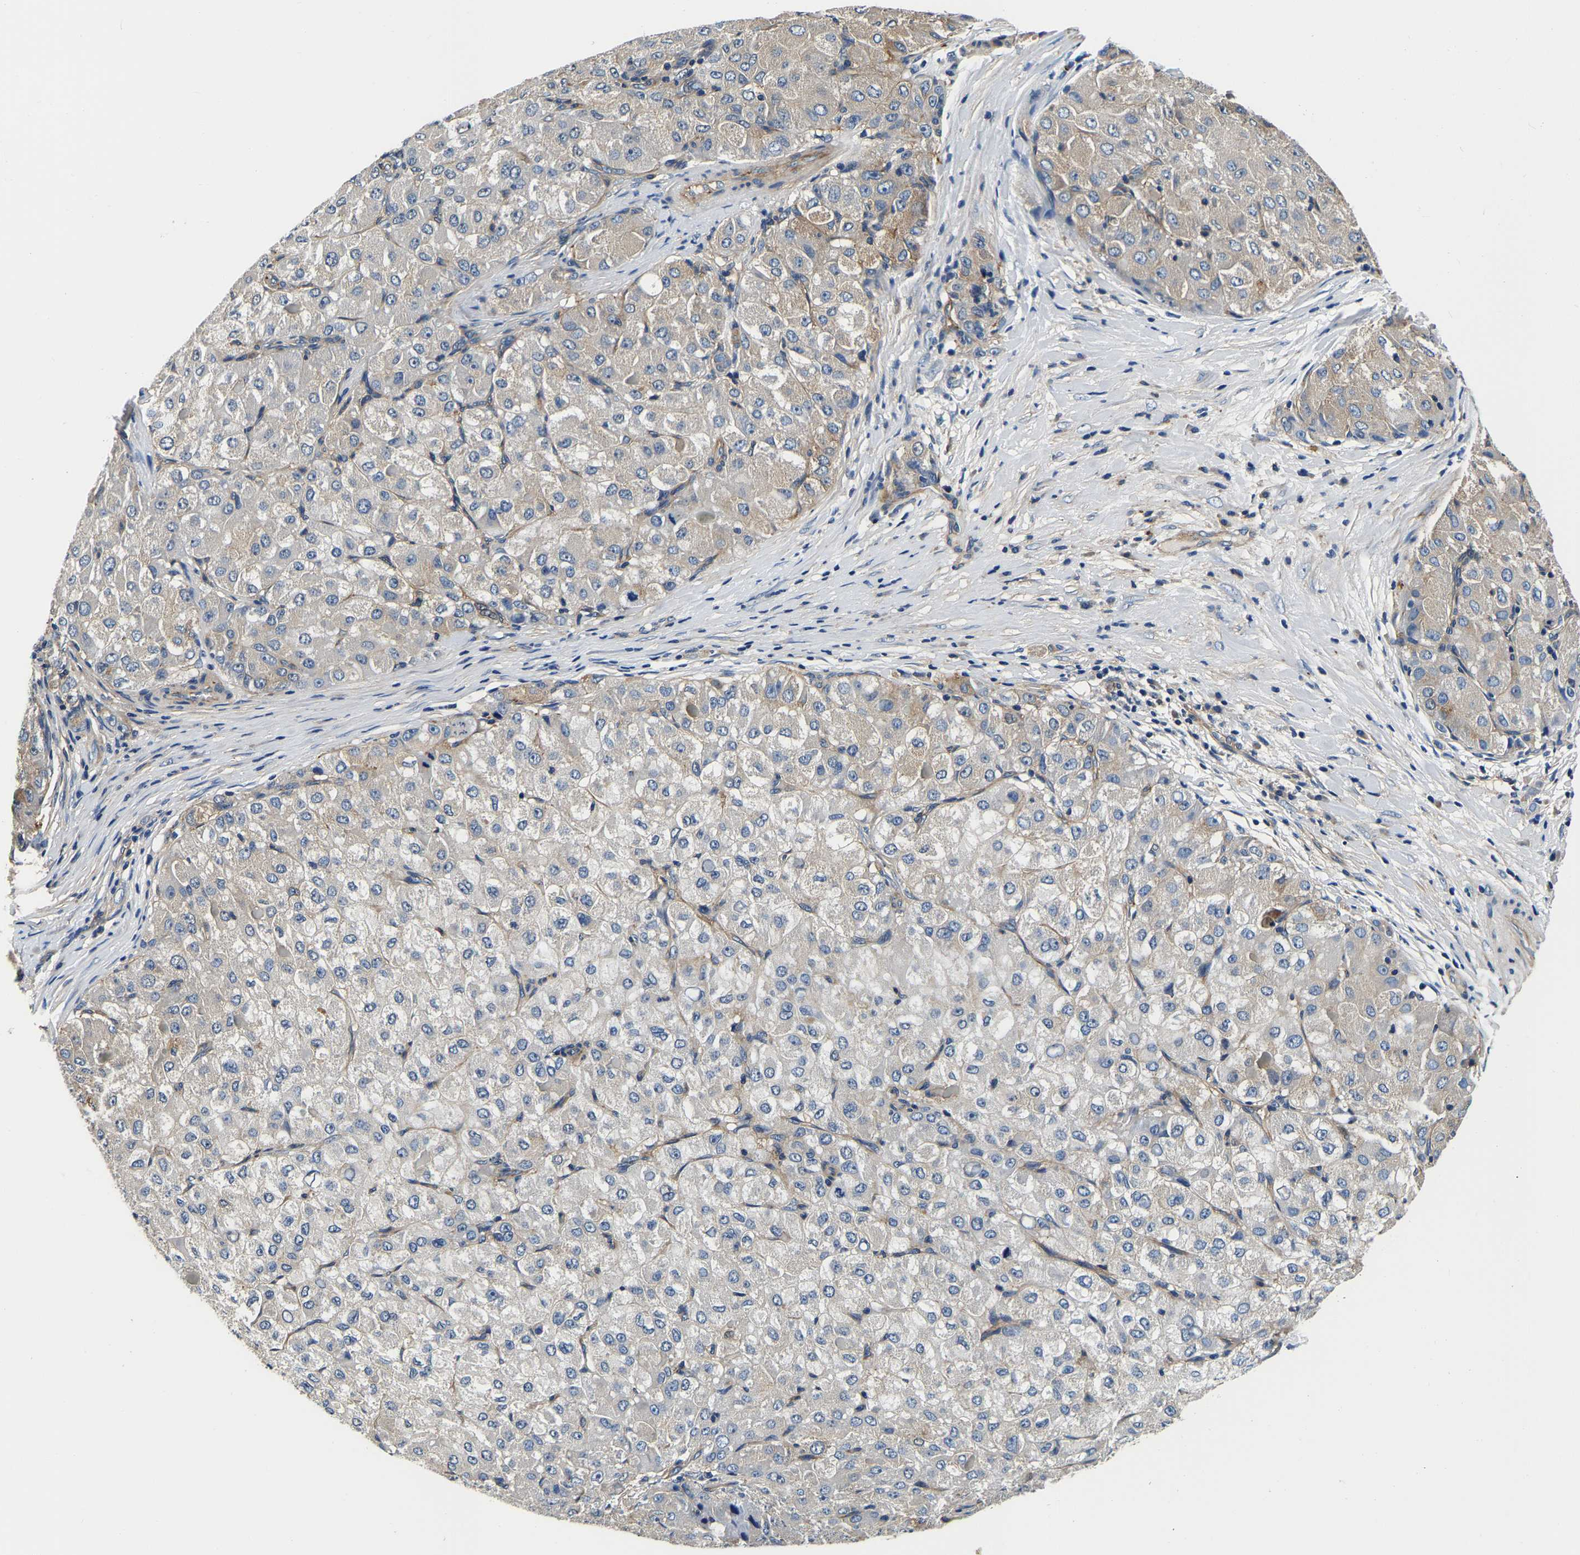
{"staining": {"intensity": "weak", "quantity": "<25%", "location": "cytoplasmic/membranous"}, "tissue": "liver cancer", "cell_type": "Tumor cells", "image_type": "cancer", "snomed": [{"axis": "morphology", "description": "Carcinoma, Hepatocellular, NOS"}, {"axis": "topography", "description": "Liver"}], "caption": "This is a micrograph of IHC staining of liver cancer, which shows no positivity in tumor cells.", "gene": "SH3GLB1", "patient": {"sex": "male", "age": 80}}